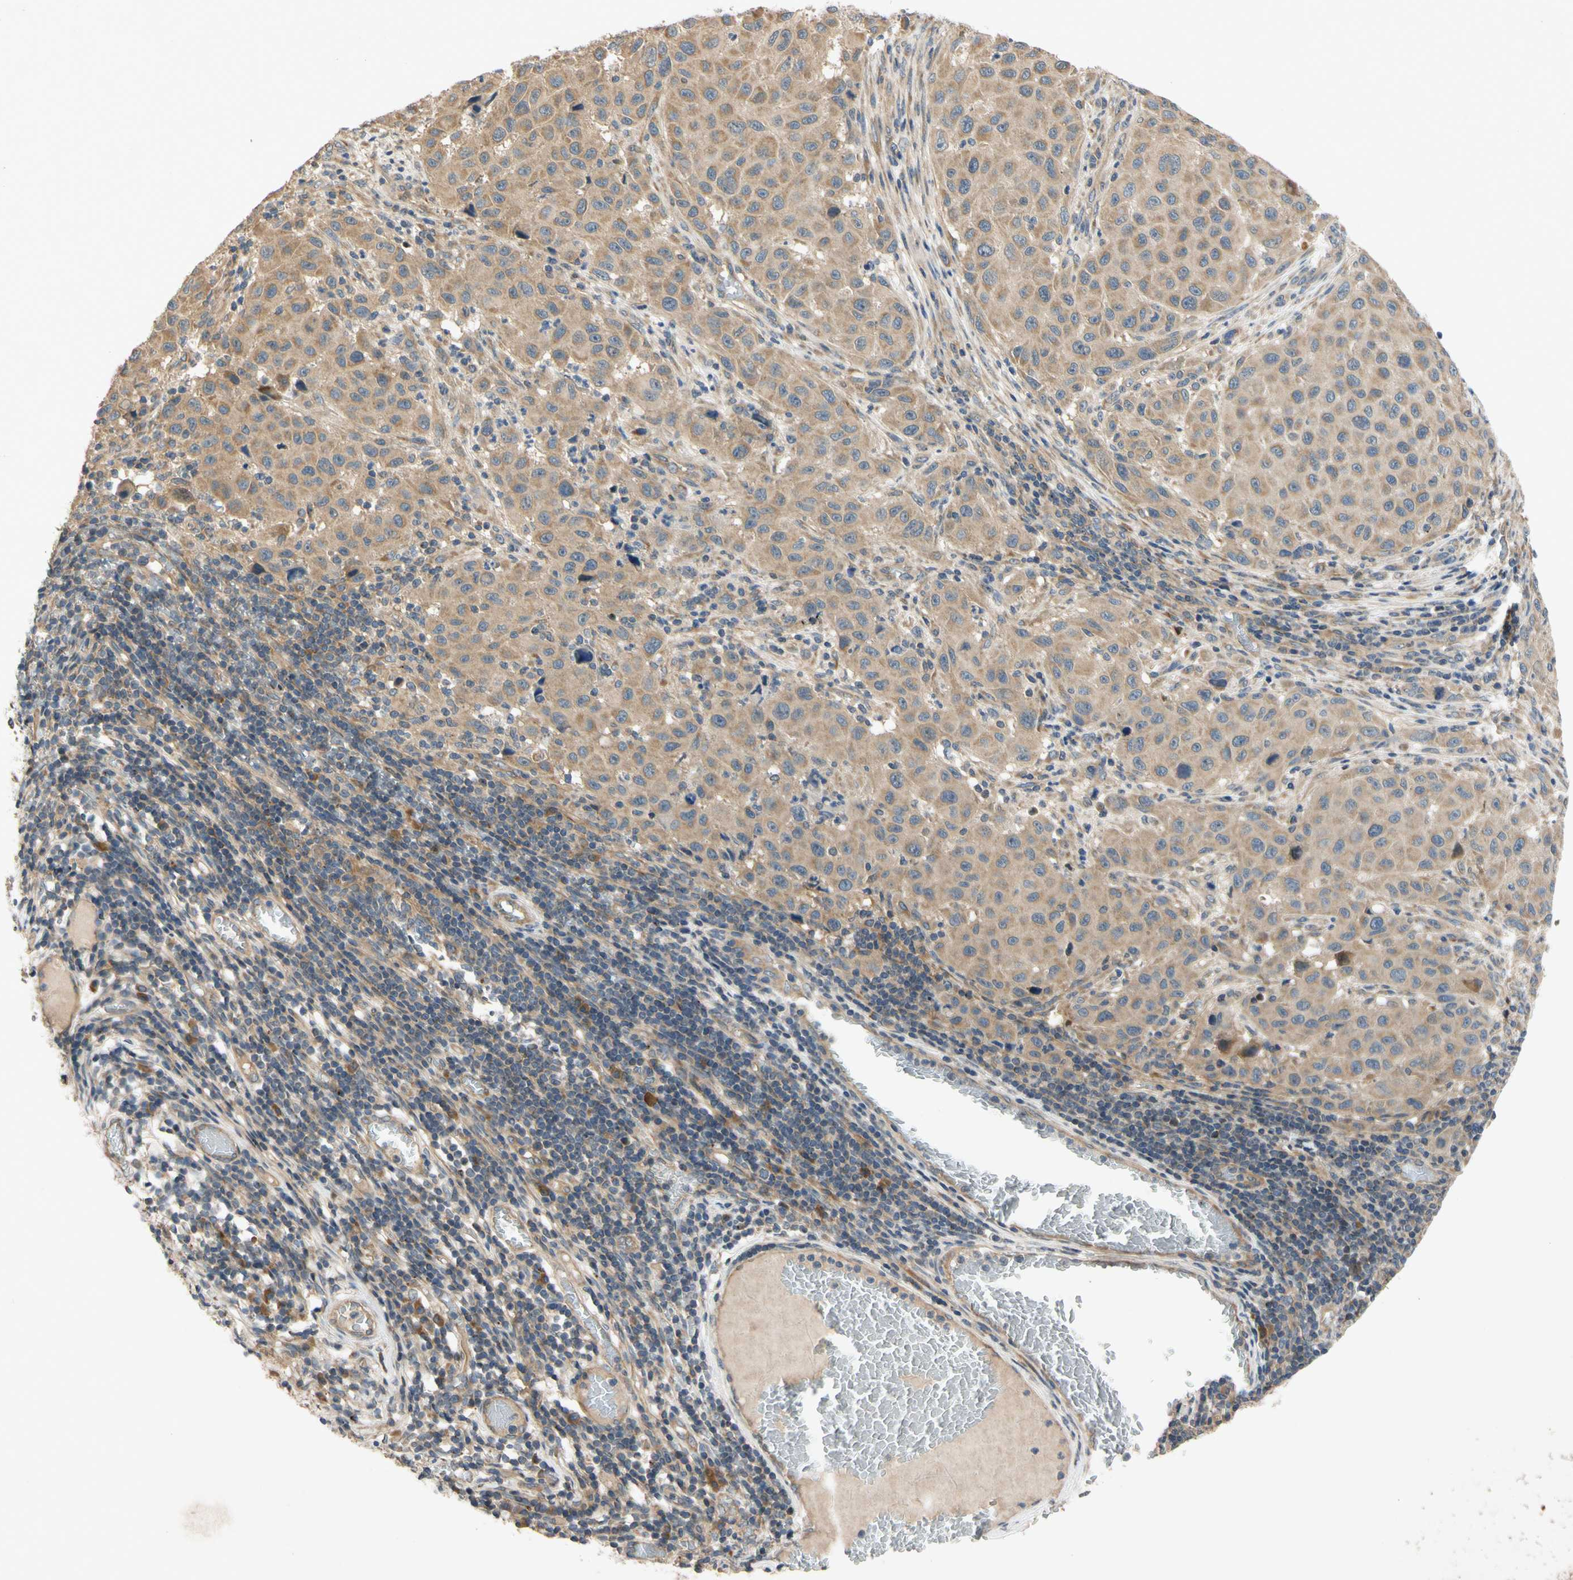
{"staining": {"intensity": "moderate", "quantity": ">75%", "location": "cytoplasmic/membranous"}, "tissue": "melanoma", "cell_type": "Tumor cells", "image_type": "cancer", "snomed": [{"axis": "morphology", "description": "Malignant melanoma, Metastatic site"}, {"axis": "topography", "description": "Lymph node"}], "caption": "Immunohistochemistry (IHC) photomicrograph of malignant melanoma (metastatic site) stained for a protein (brown), which displays medium levels of moderate cytoplasmic/membranous staining in approximately >75% of tumor cells.", "gene": "MBTPS2", "patient": {"sex": "male", "age": 61}}